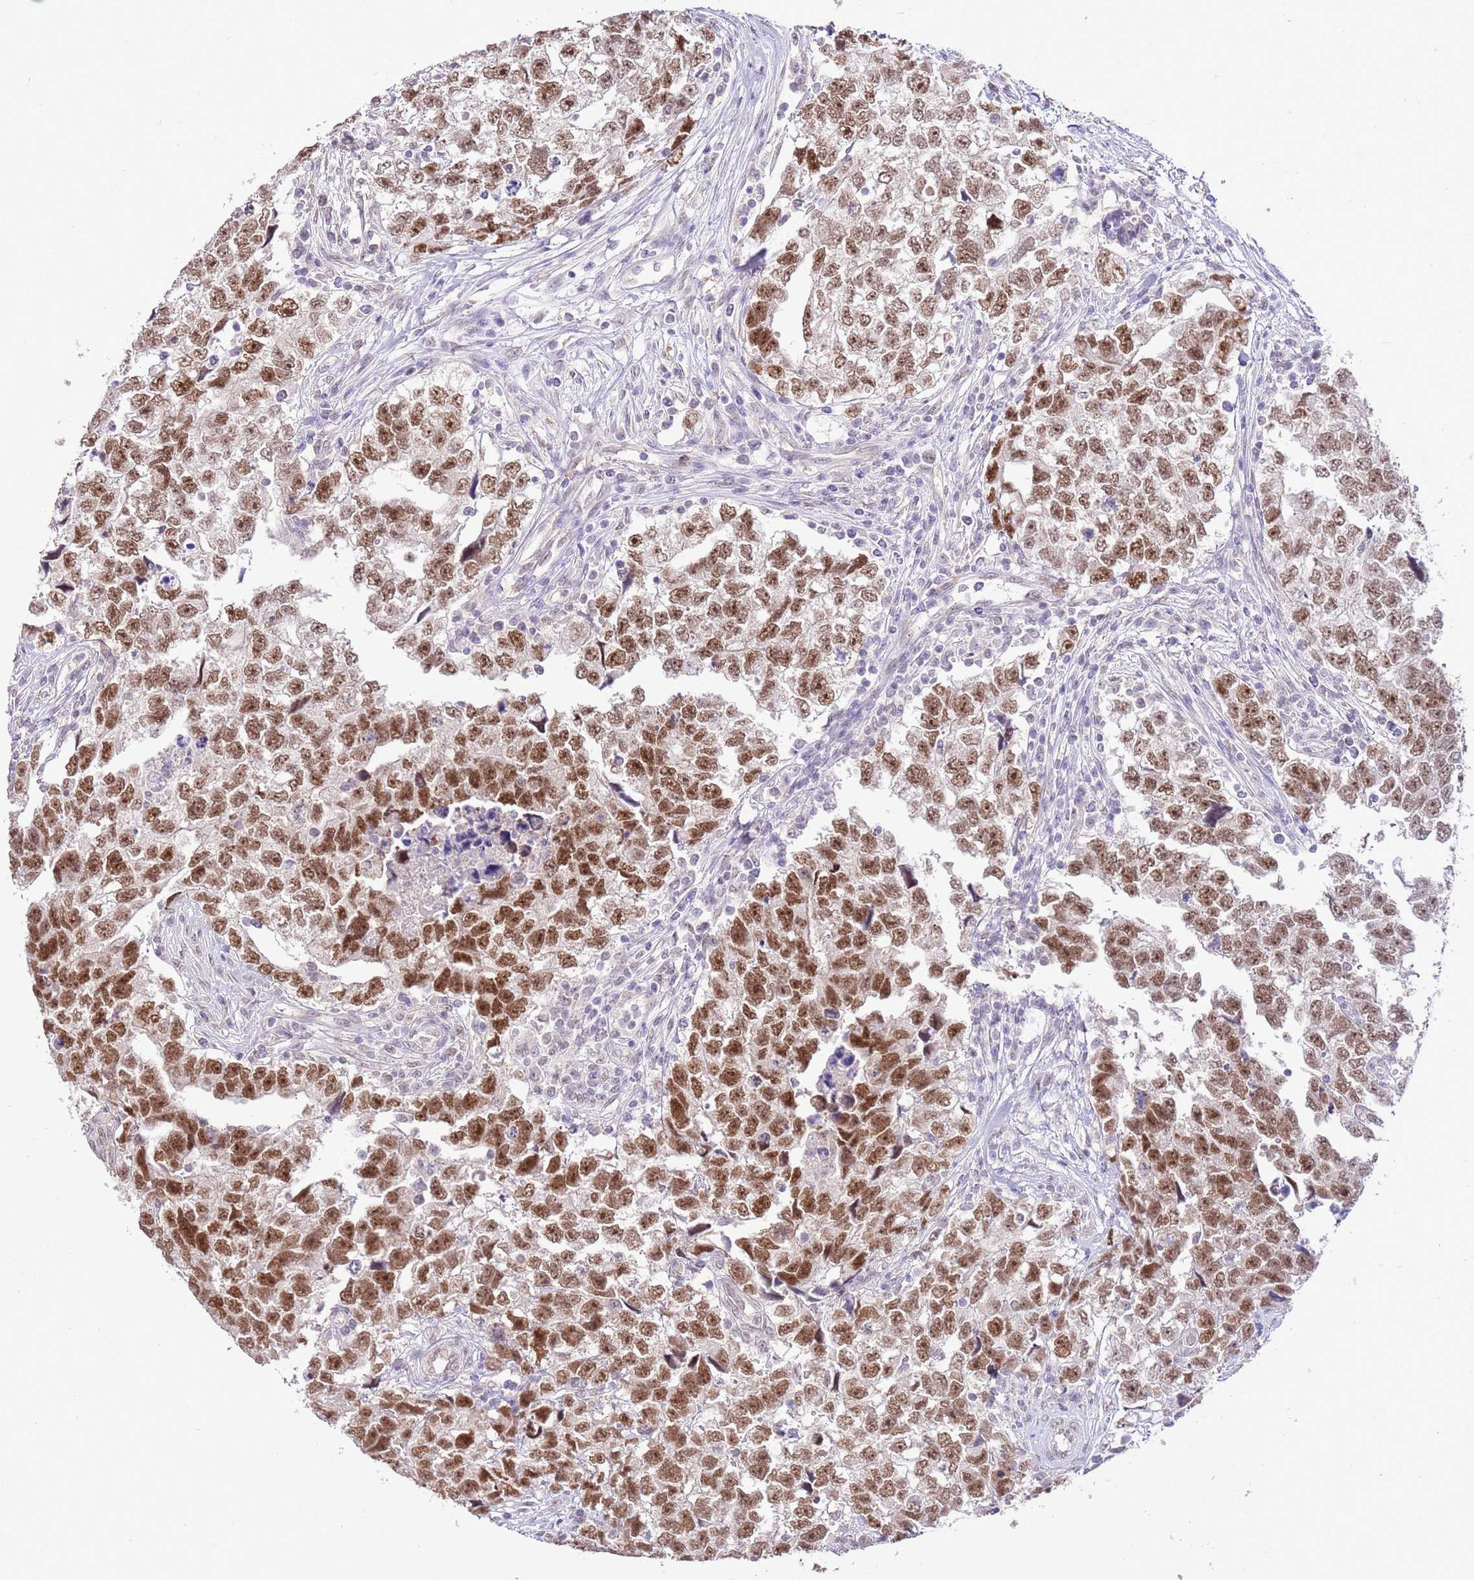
{"staining": {"intensity": "moderate", "quantity": ">75%", "location": "nuclear"}, "tissue": "testis cancer", "cell_type": "Tumor cells", "image_type": "cancer", "snomed": [{"axis": "morphology", "description": "Carcinoma, Embryonal, NOS"}, {"axis": "topography", "description": "Testis"}], "caption": "Testis embryonal carcinoma stained with a protein marker demonstrates moderate staining in tumor cells.", "gene": "IZUMO4", "patient": {"sex": "male", "age": 22}}